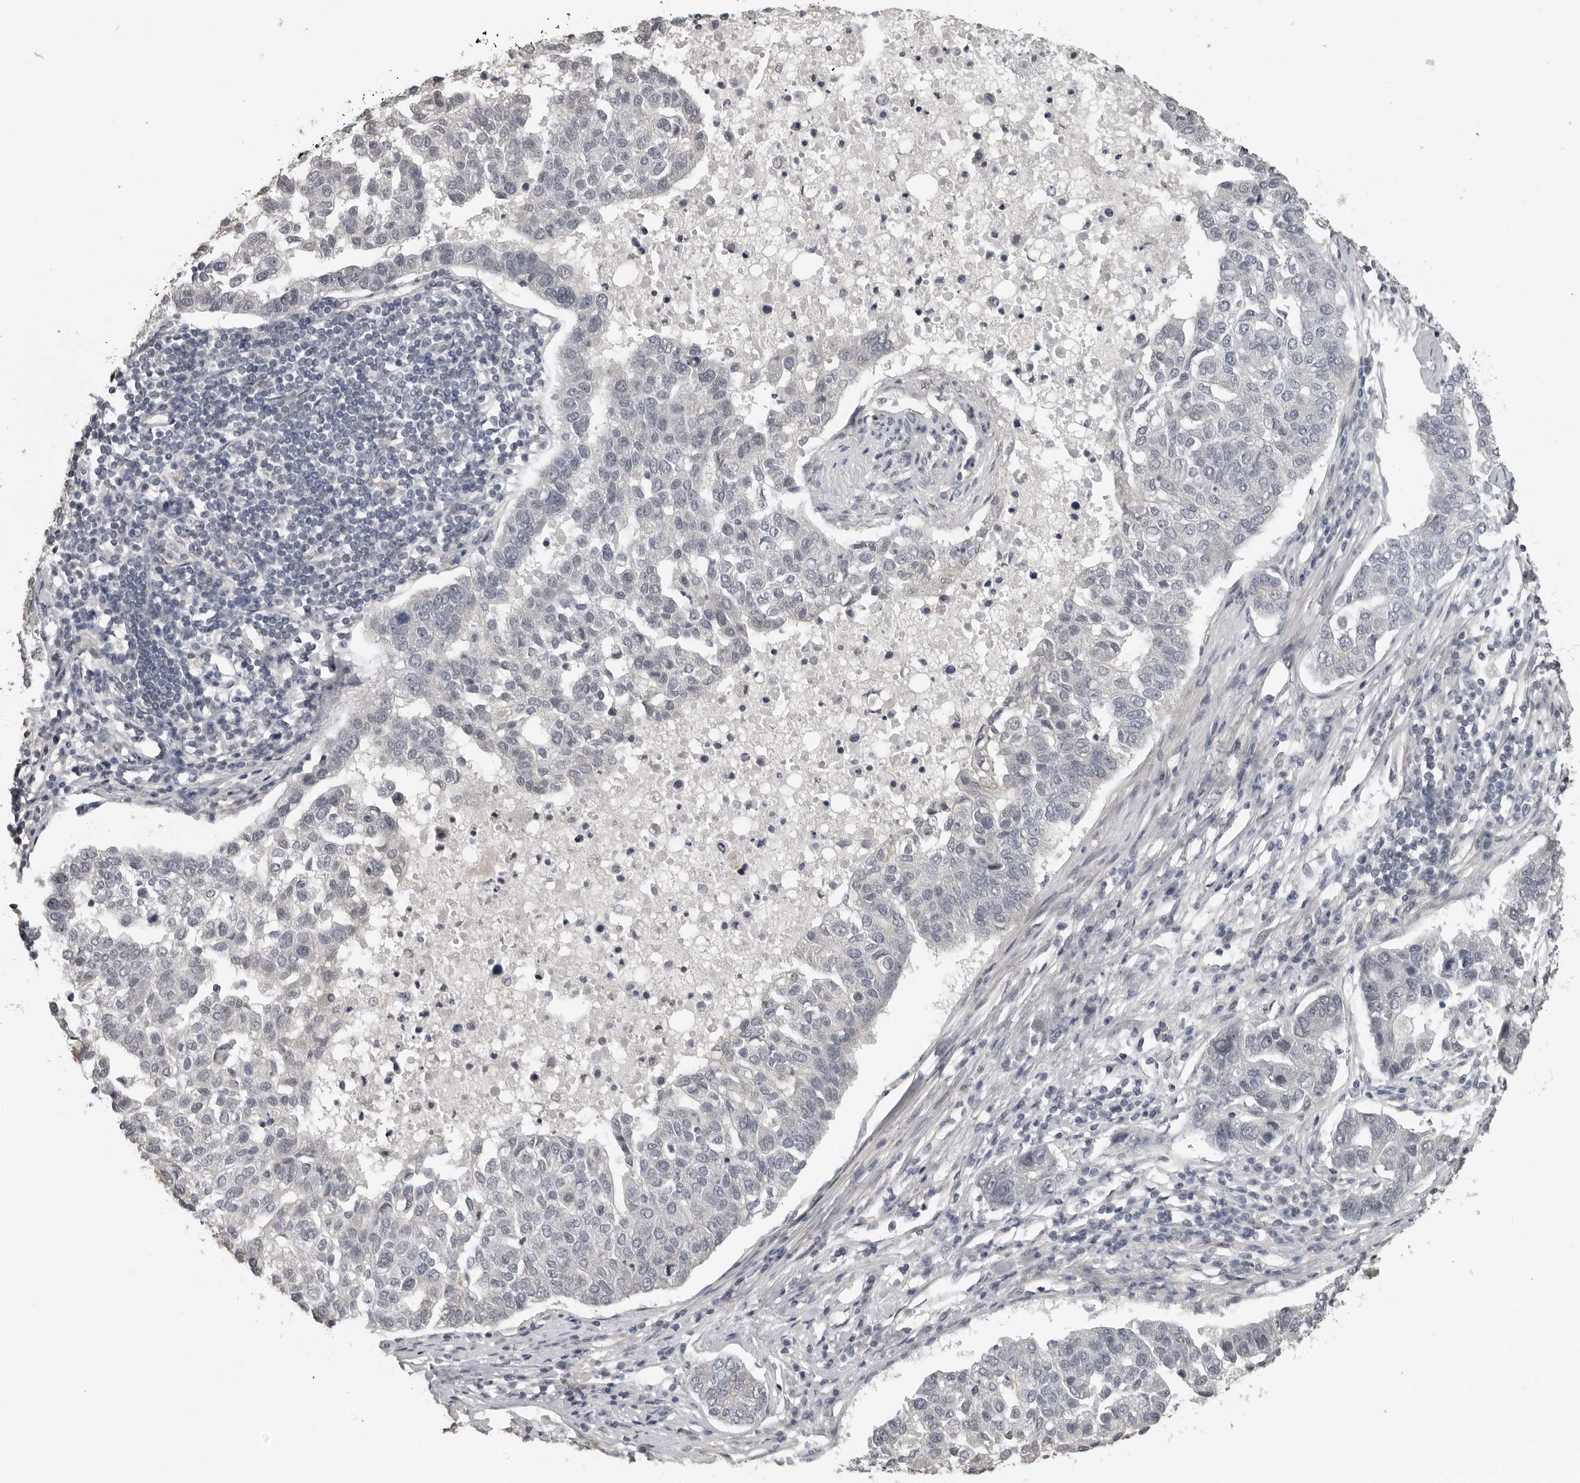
{"staining": {"intensity": "negative", "quantity": "none", "location": "none"}, "tissue": "pancreatic cancer", "cell_type": "Tumor cells", "image_type": "cancer", "snomed": [{"axis": "morphology", "description": "Adenocarcinoma, NOS"}, {"axis": "topography", "description": "Pancreas"}], "caption": "DAB (3,3'-diaminobenzidine) immunohistochemical staining of pancreatic cancer reveals no significant expression in tumor cells.", "gene": "PRRX2", "patient": {"sex": "female", "age": 61}}